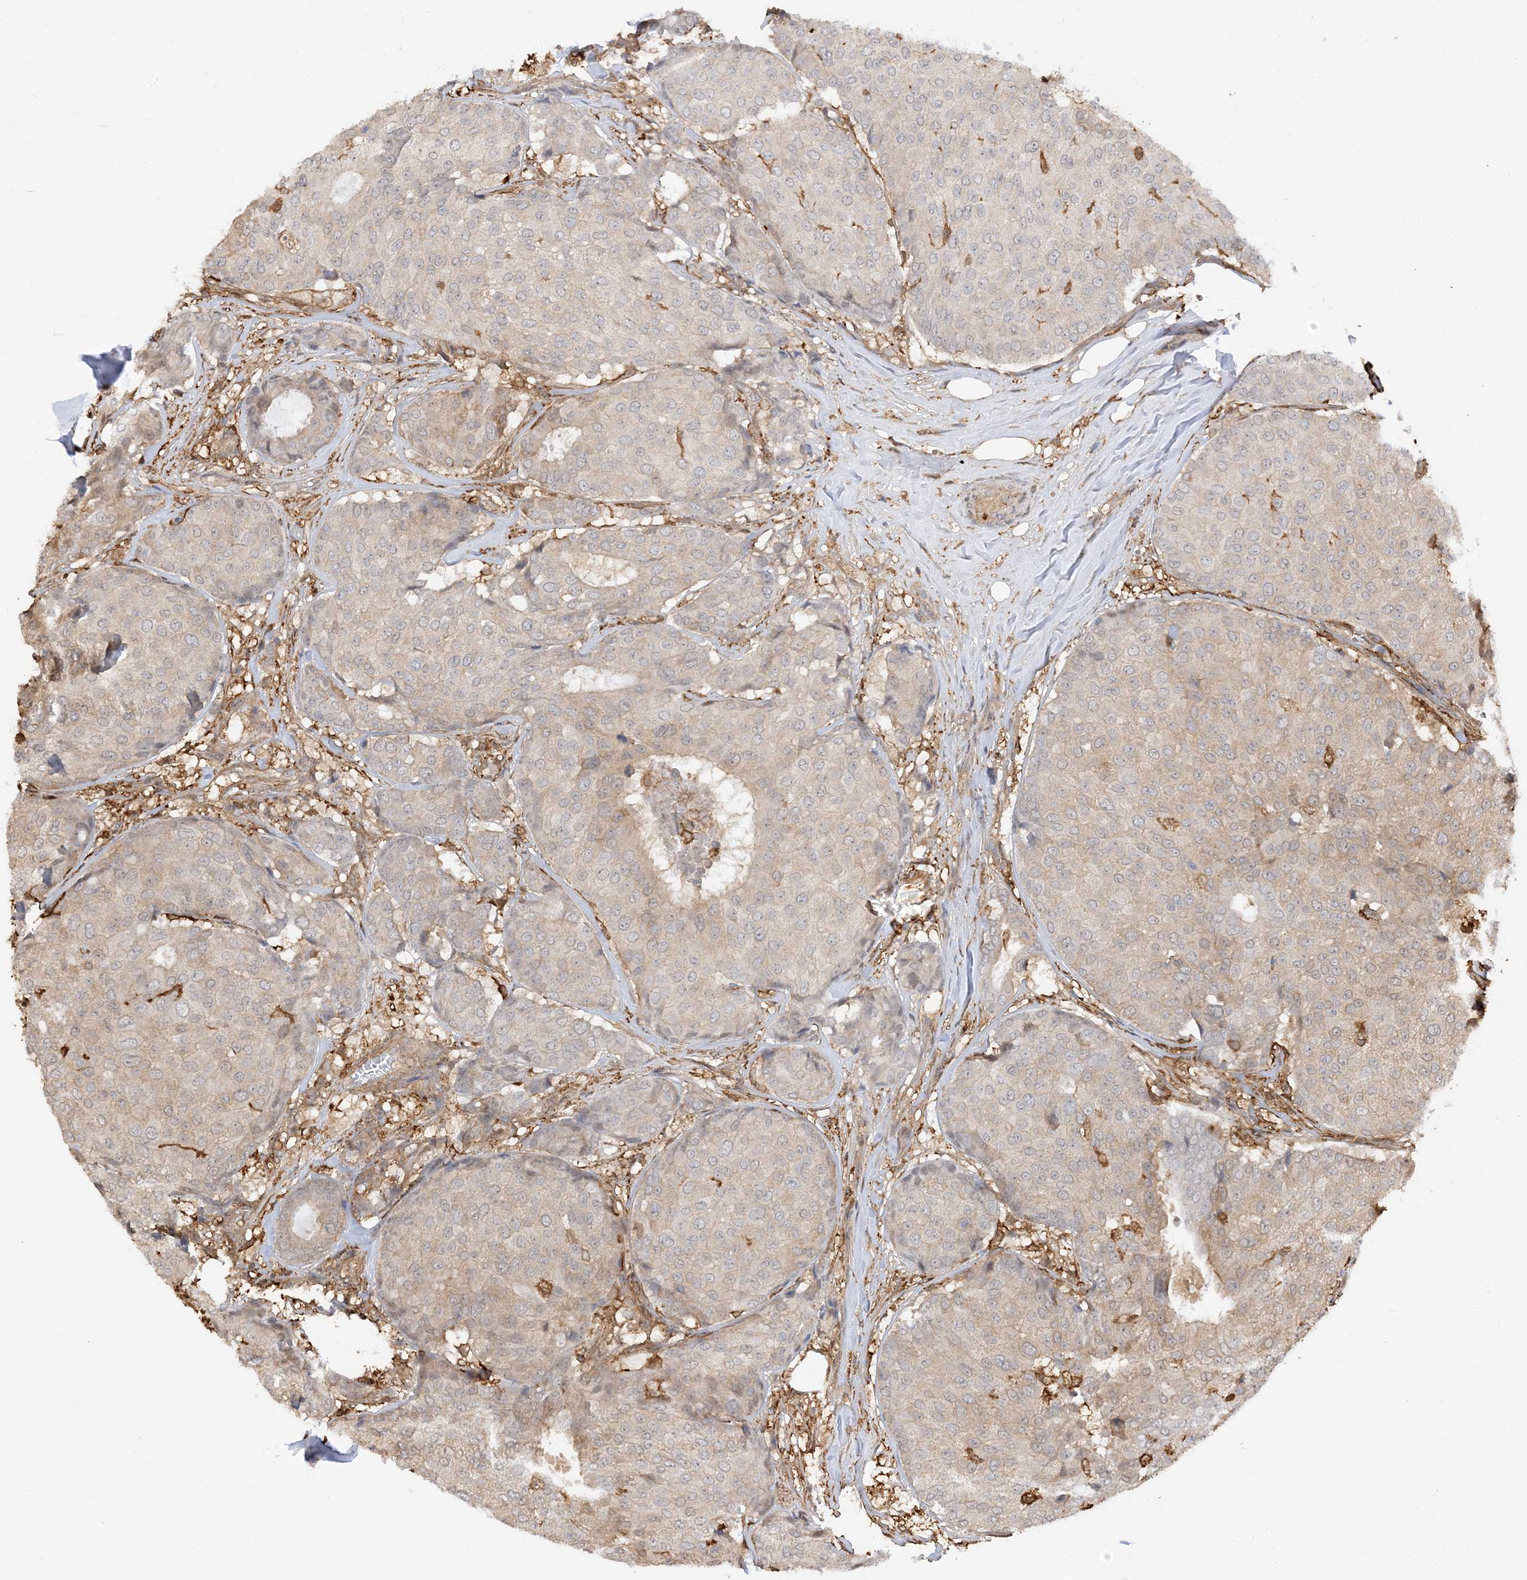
{"staining": {"intensity": "negative", "quantity": "none", "location": "none"}, "tissue": "breast cancer", "cell_type": "Tumor cells", "image_type": "cancer", "snomed": [{"axis": "morphology", "description": "Duct carcinoma"}, {"axis": "topography", "description": "Breast"}], "caption": "Tumor cells show no significant protein staining in breast cancer. (Stains: DAB immunohistochemistry with hematoxylin counter stain, Microscopy: brightfield microscopy at high magnification).", "gene": "PHACTR2", "patient": {"sex": "female", "age": 75}}